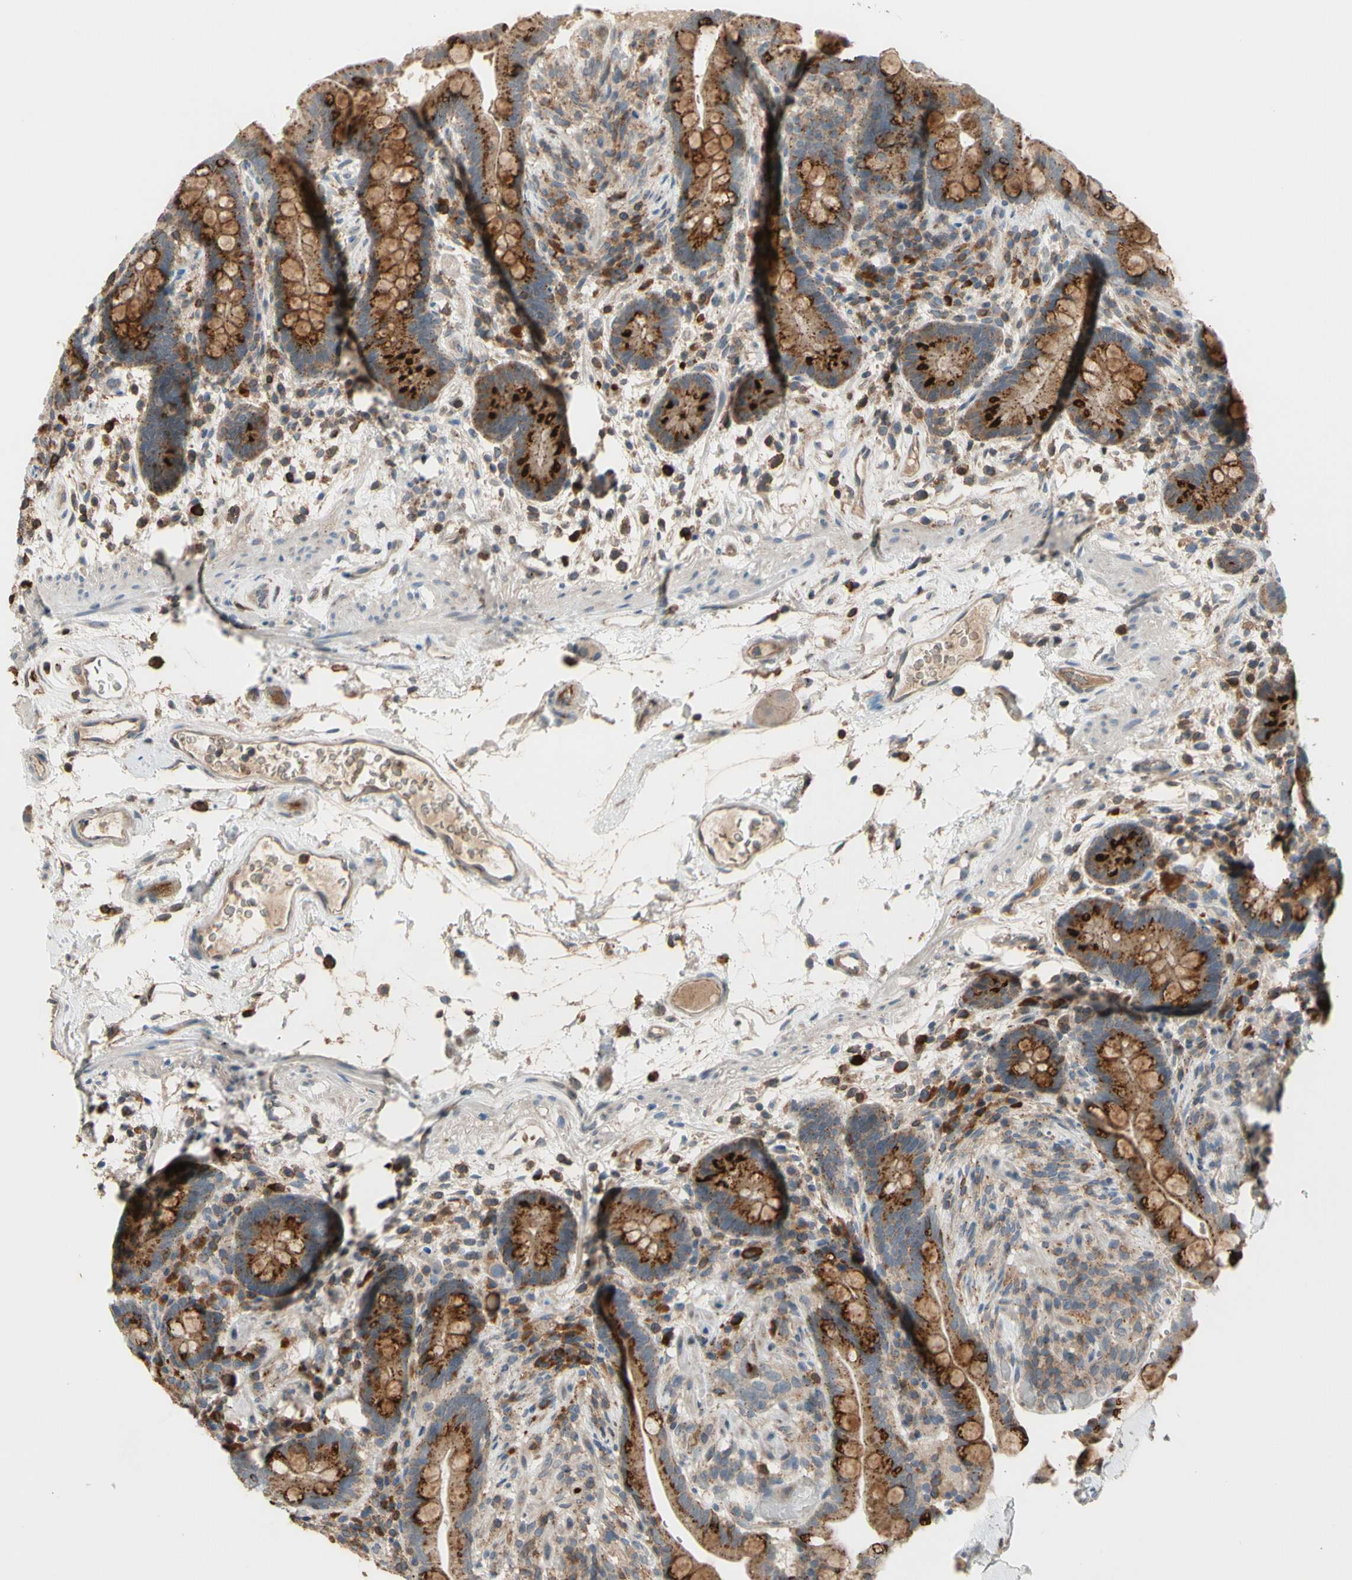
{"staining": {"intensity": "weak", "quantity": ">75%", "location": "cytoplasmic/membranous"}, "tissue": "colon", "cell_type": "Endothelial cells", "image_type": "normal", "snomed": [{"axis": "morphology", "description": "Normal tissue, NOS"}, {"axis": "topography", "description": "Colon"}], "caption": "Weak cytoplasmic/membranous protein expression is identified in about >75% of endothelial cells in colon. (Brightfield microscopy of DAB IHC at high magnification).", "gene": "GALNT5", "patient": {"sex": "male", "age": 73}}